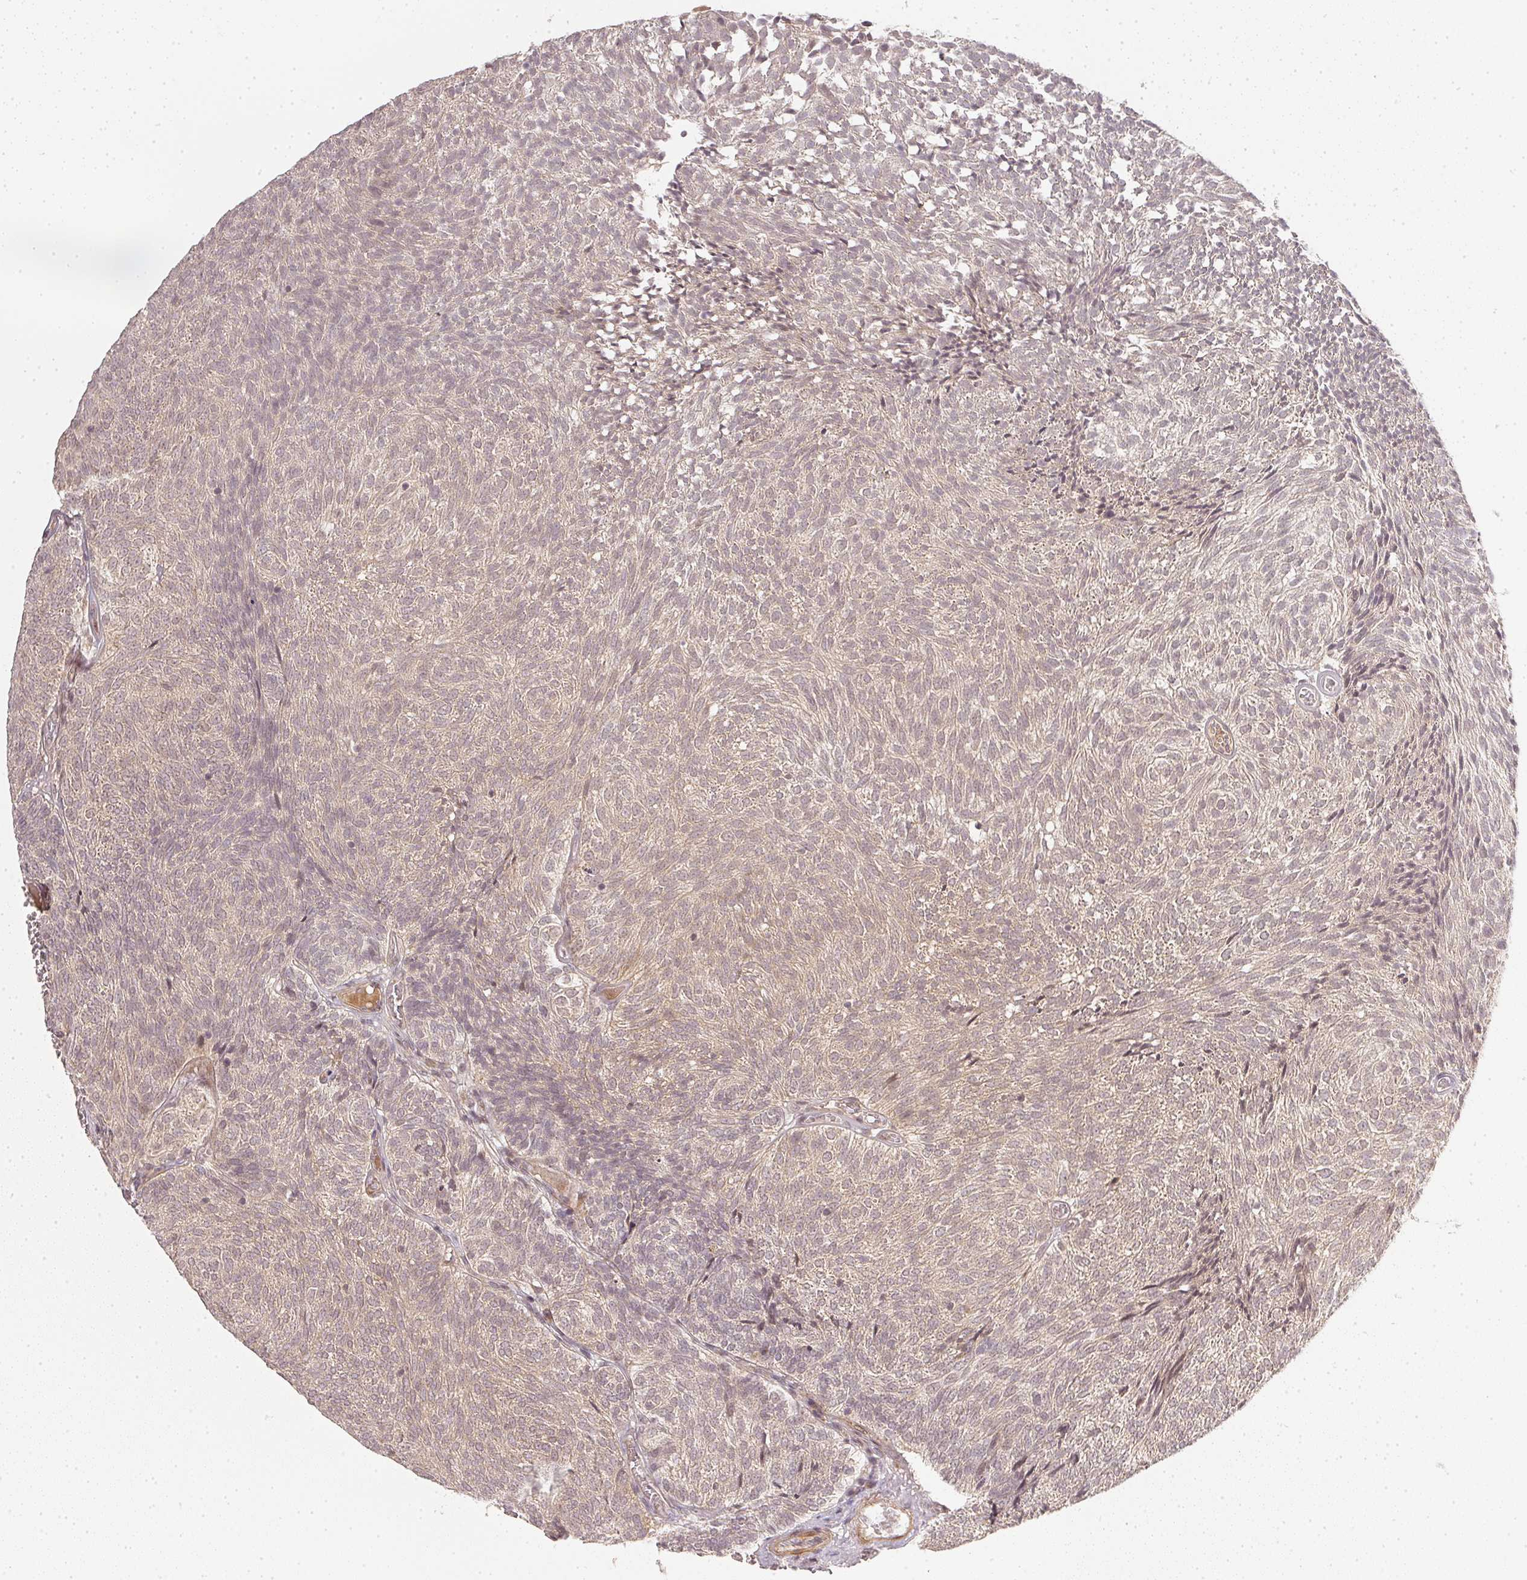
{"staining": {"intensity": "negative", "quantity": "none", "location": "none"}, "tissue": "urothelial cancer", "cell_type": "Tumor cells", "image_type": "cancer", "snomed": [{"axis": "morphology", "description": "Urothelial carcinoma, Low grade"}, {"axis": "topography", "description": "Urinary bladder"}], "caption": "The immunohistochemistry (IHC) photomicrograph has no significant expression in tumor cells of low-grade urothelial carcinoma tissue.", "gene": "SERPINE1", "patient": {"sex": "male", "age": 77}}